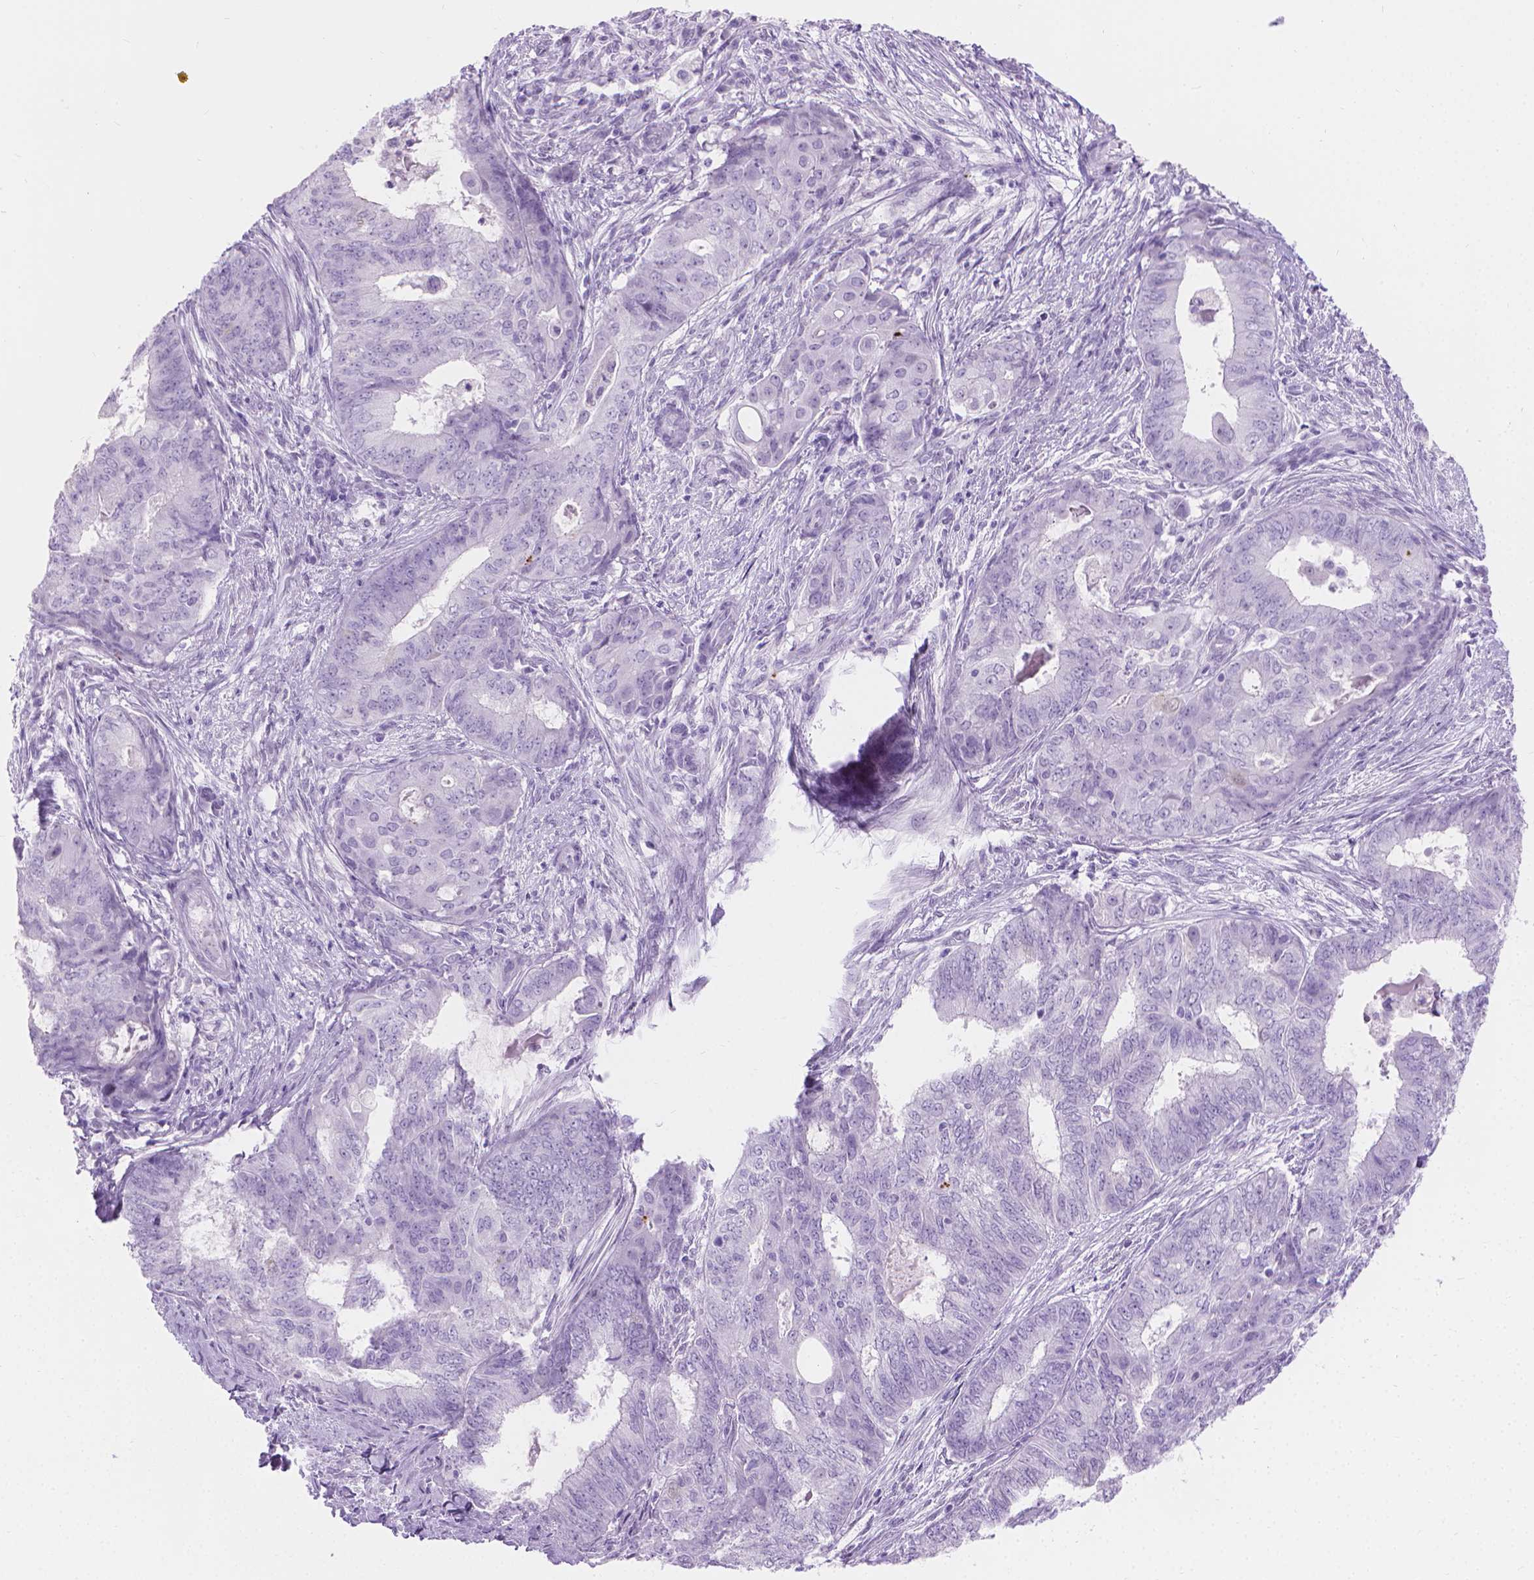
{"staining": {"intensity": "negative", "quantity": "none", "location": "none"}, "tissue": "endometrial cancer", "cell_type": "Tumor cells", "image_type": "cancer", "snomed": [{"axis": "morphology", "description": "Adenocarcinoma, NOS"}, {"axis": "topography", "description": "Endometrium"}], "caption": "The image shows no significant staining in tumor cells of endometrial adenocarcinoma. (DAB (3,3'-diaminobenzidine) immunohistochemistry (IHC) visualized using brightfield microscopy, high magnification).", "gene": "CFAP52", "patient": {"sex": "female", "age": 62}}